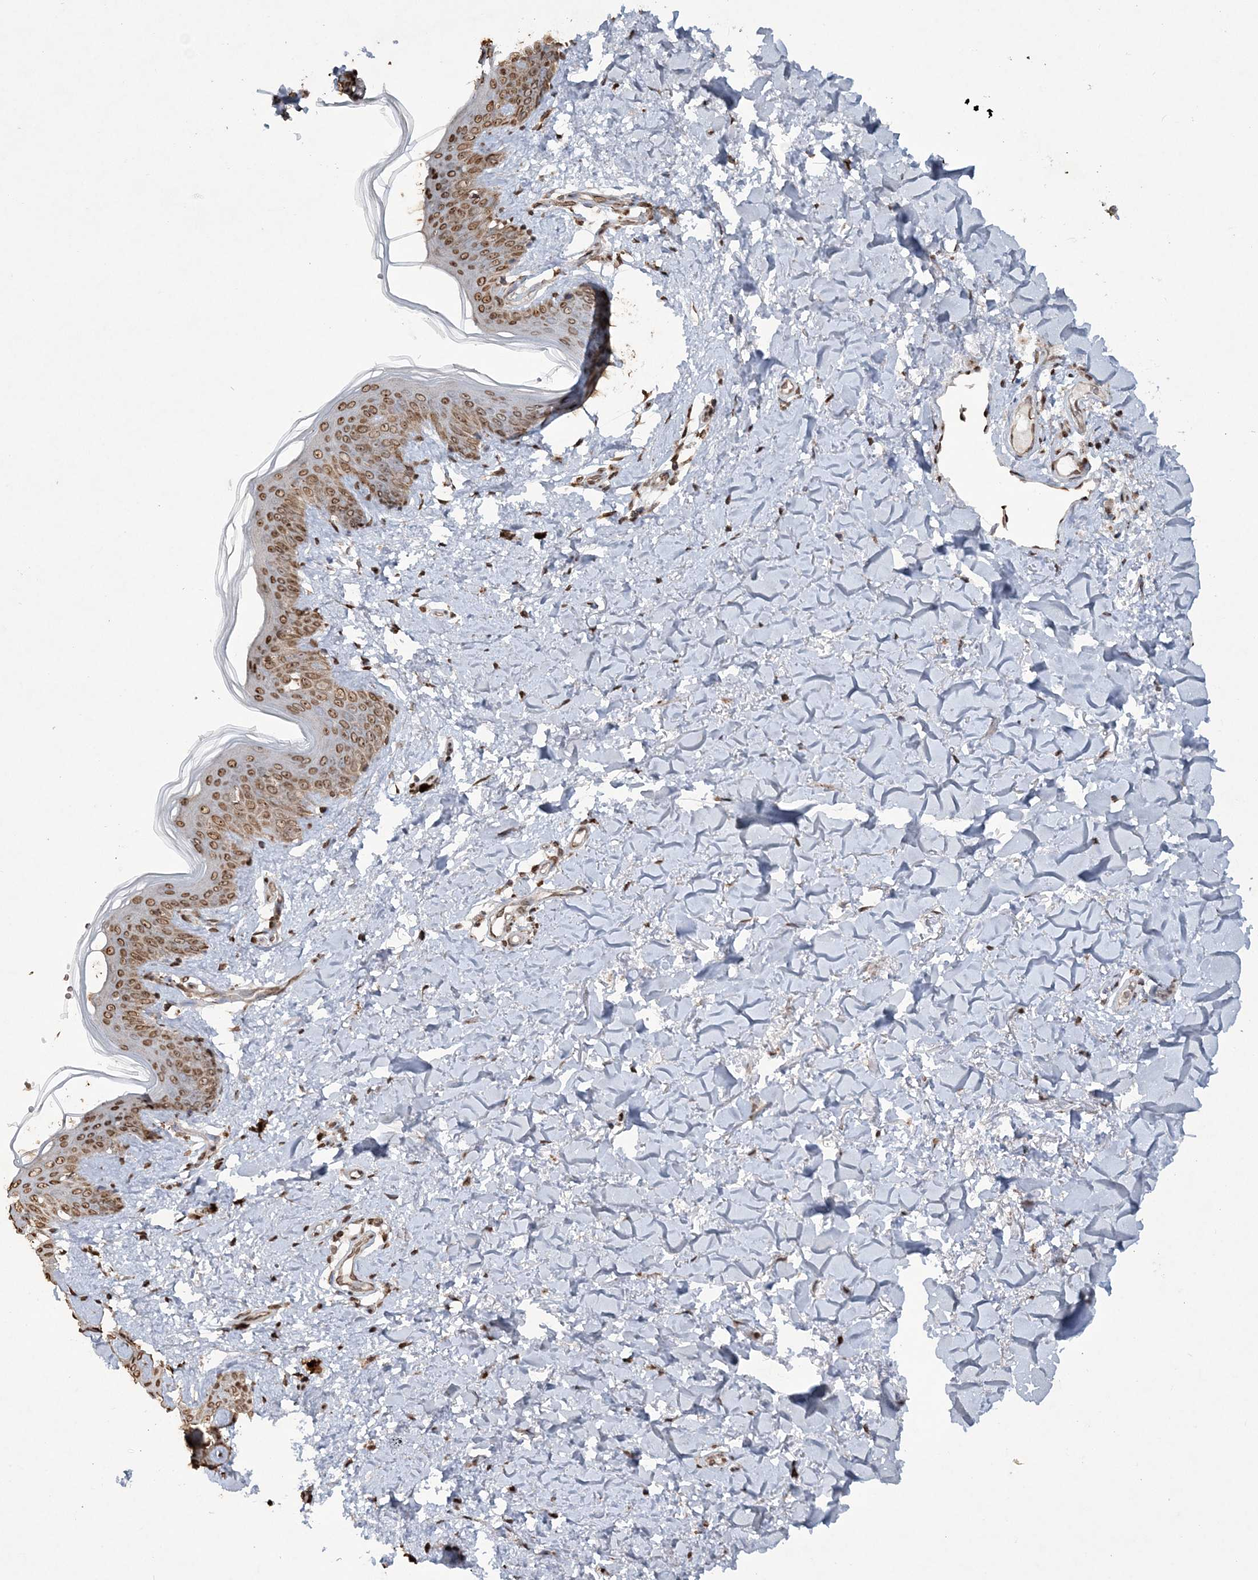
{"staining": {"intensity": "moderate", "quantity": ">75%", "location": "cytoplasmic/membranous,nuclear"}, "tissue": "skin", "cell_type": "Fibroblasts", "image_type": "normal", "snomed": [{"axis": "morphology", "description": "Normal tissue, NOS"}, {"axis": "topography", "description": "Skin"}], "caption": "DAB immunohistochemical staining of benign skin exhibits moderate cytoplasmic/membranous,nuclear protein positivity in approximately >75% of fibroblasts. The staining was performed using DAB, with brown indicating positive protein expression. Nuclei are stained blue with hematoxylin.", "gene": "TTC7A", "patient": {"sex": "female", "age": 46}}